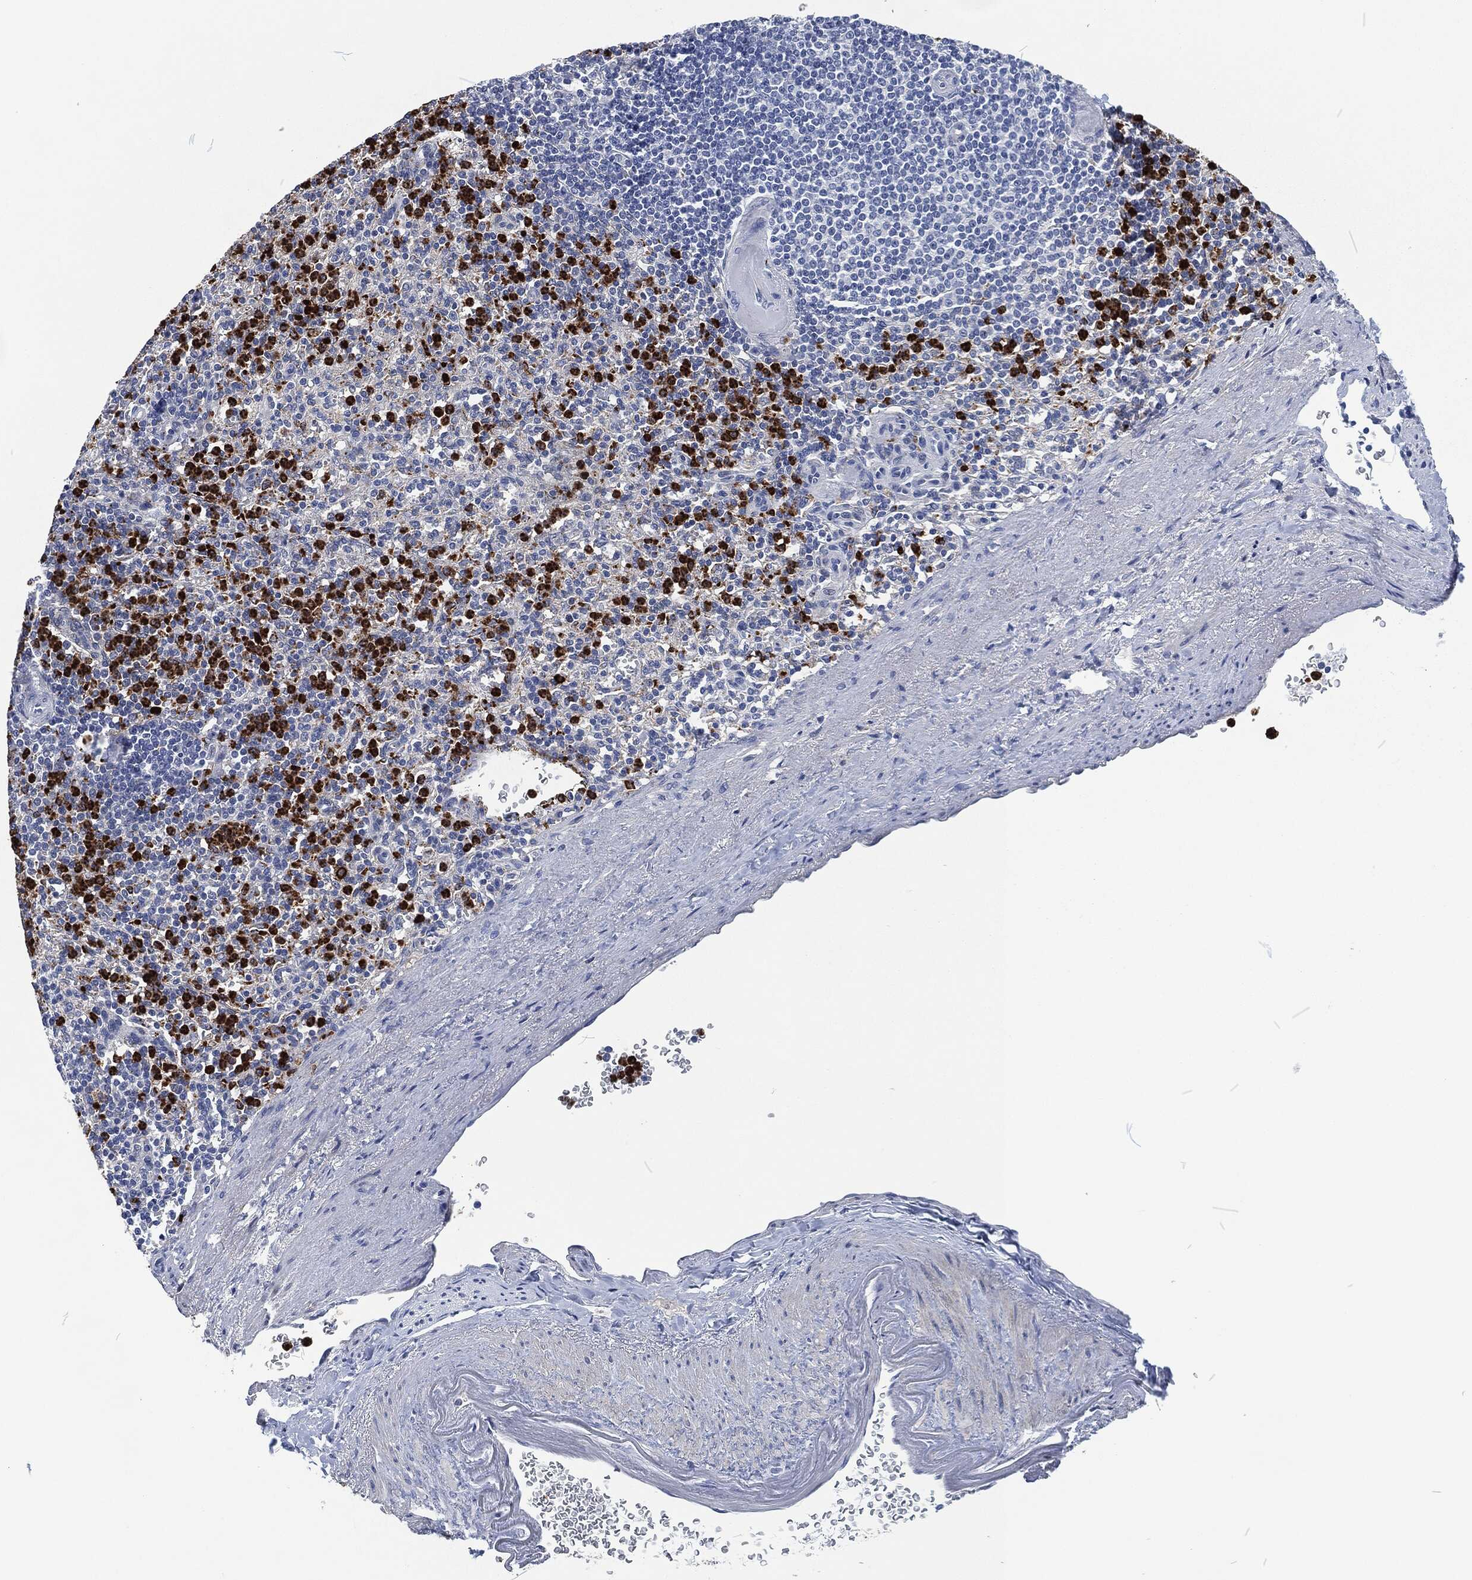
{"staining": {"intensity": "strong", "quantity": "25%-75%", "location": "cytoplasmic/membranous"}, "tissue": "spleen", "cell_type": "Cells in red pulp", "image_type": "normal", "snomed": [{"axis": "morphology", "description": "Normal tissue, NOS"}, {"axis": "topography", "description": "Spleen"}], "caption": "Protein expression analysis of unremarkable spleen reveals strong cytoplasmic/membranous positivity in approximately 25%-75% of cells in red pulp.", "gene": "MPO", "patient": {"sex": "female", "age": 74}}